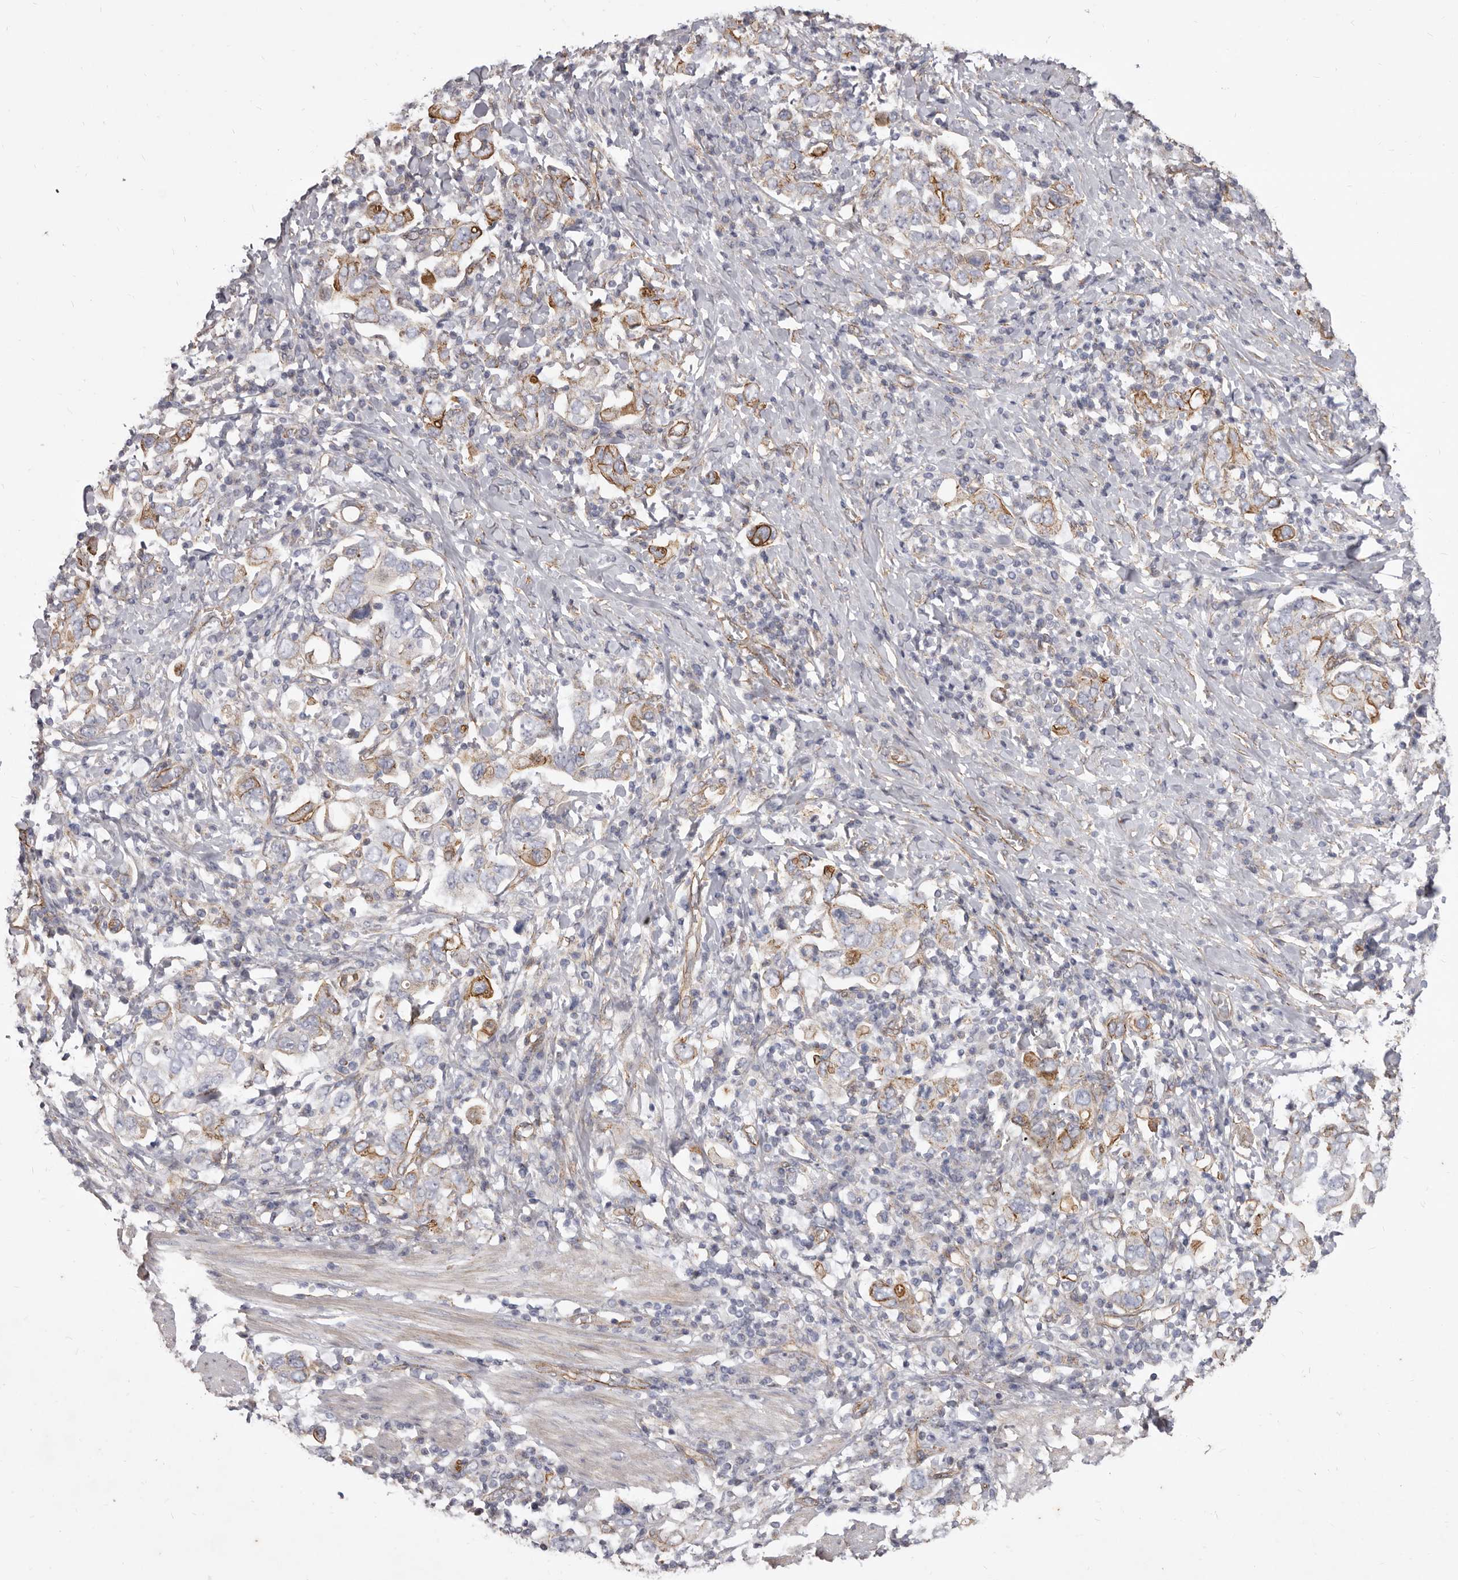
{"staining": {"intensity": "moderate", "quantity": "25%-75%", "location": "cytoplasmic/membranous"}, "tissue": "stomach cancer", "cell_type": "Tumor cells", "image_type": "cancer", "snomed": [{"axis": "morphology", "description": "Adenocarcinoma, NOS"}, {"axis": "topography", "description": "Stomach, upper"}], "caption": "A micrograph showing moderate cytoplasmic/membranous positivity in about 25%-75% of tumor cells in stomach adenocarcinoma, as visualized by brown immunohistochemical staining.", "gene": "P2RX6", "patient": {"sex": "male", "age": 62}}